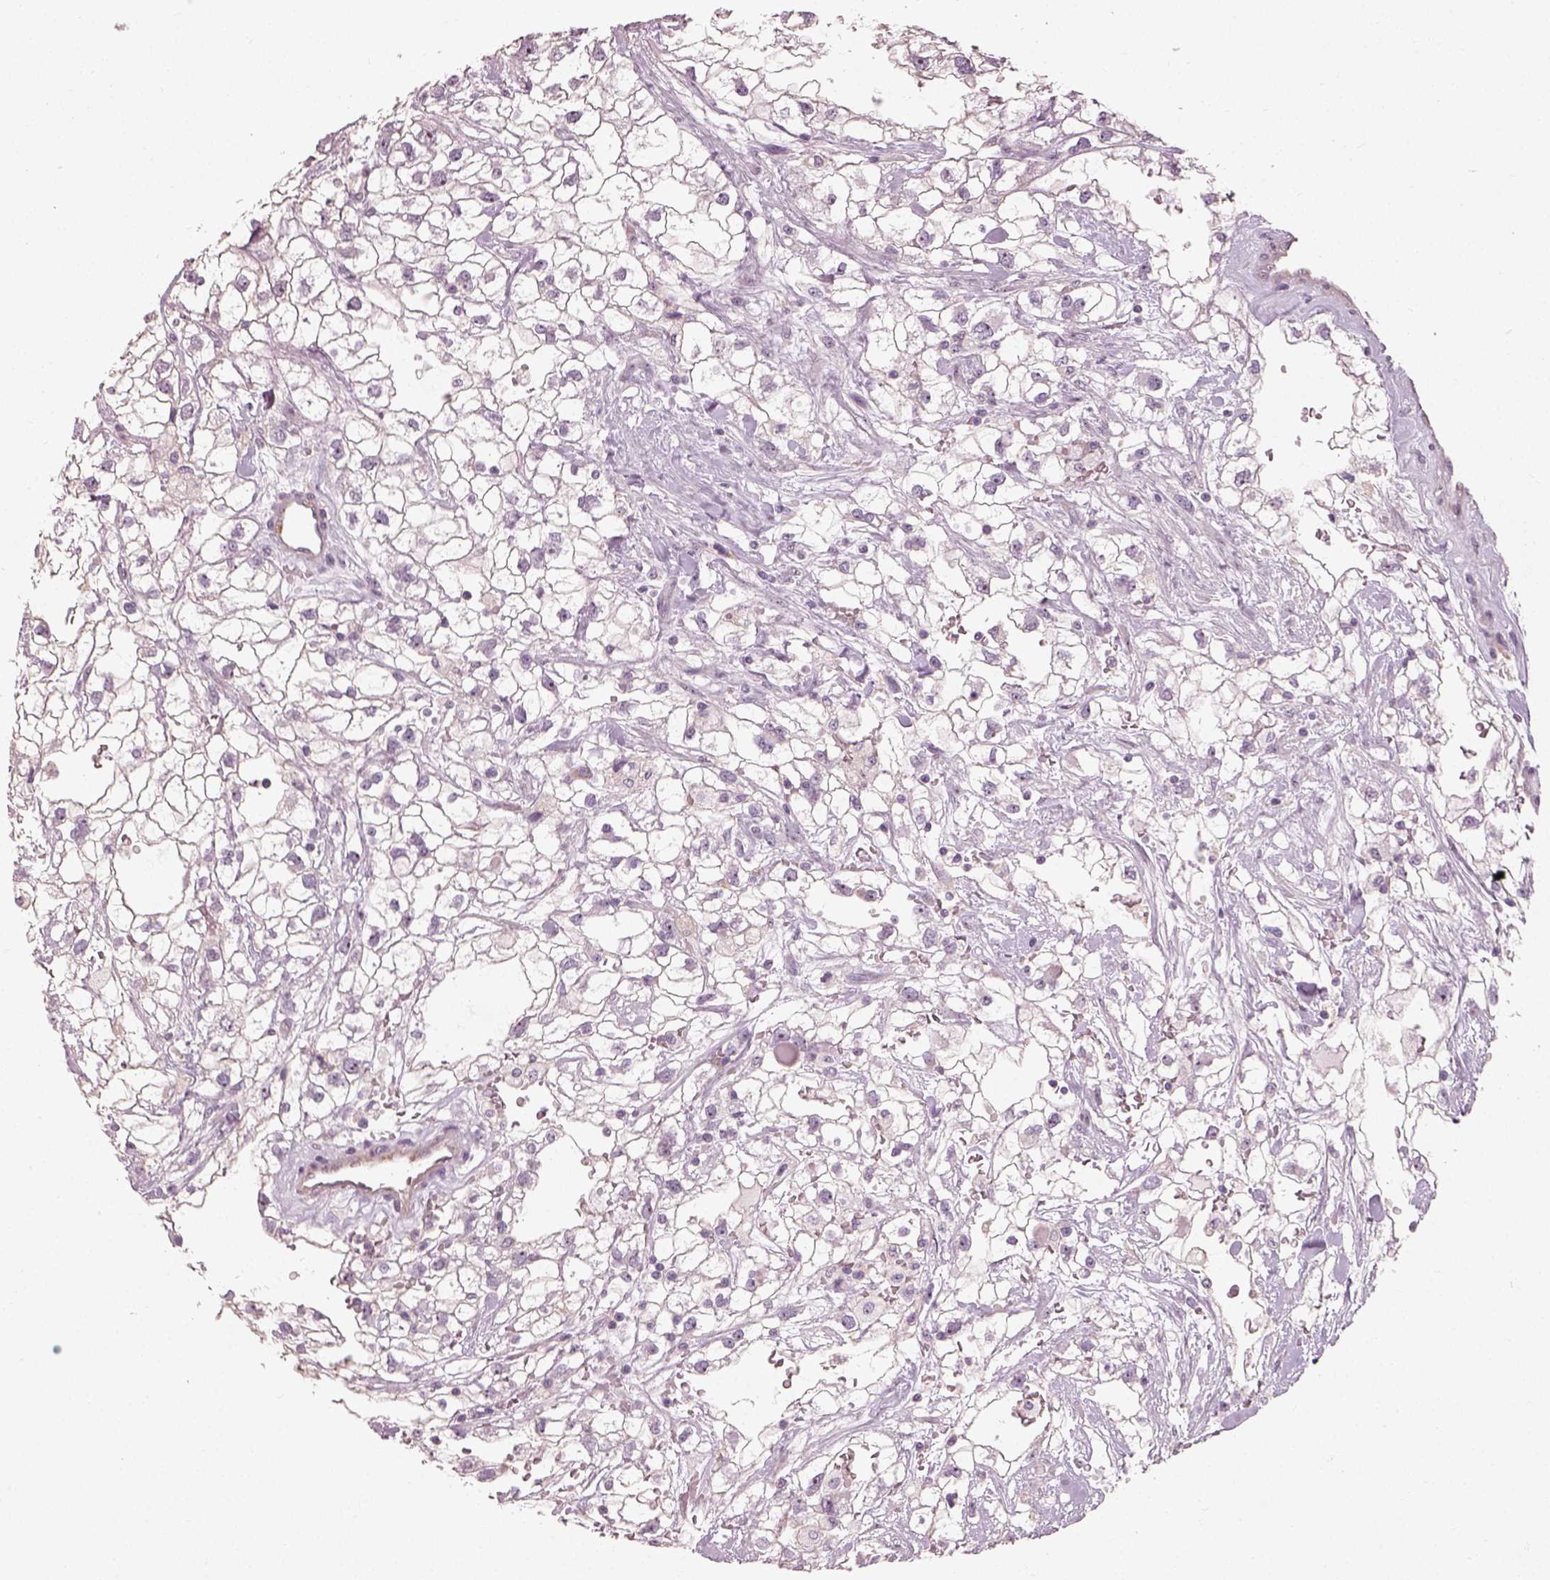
{"staining": {"intensity": "negative", "quantity": "none", "location": "none"}, "tissue": "renal cancer", "cell_type": "Tumor cells", "image_type": "cancer", "snomed": [{"axis": "morphology", "description": "Adenocarcinoma, NOS"}, {"axis": "topography", "description": "Kidney"}], "caption": "Tumor cells are negative for brown protein staining in renal adenocarcinoma. (Immunohistochemistry (ihc), brightfield microscopy, high magnification).", "gene": "CDS1", "patient": {"sex": "male", "age": 59}}